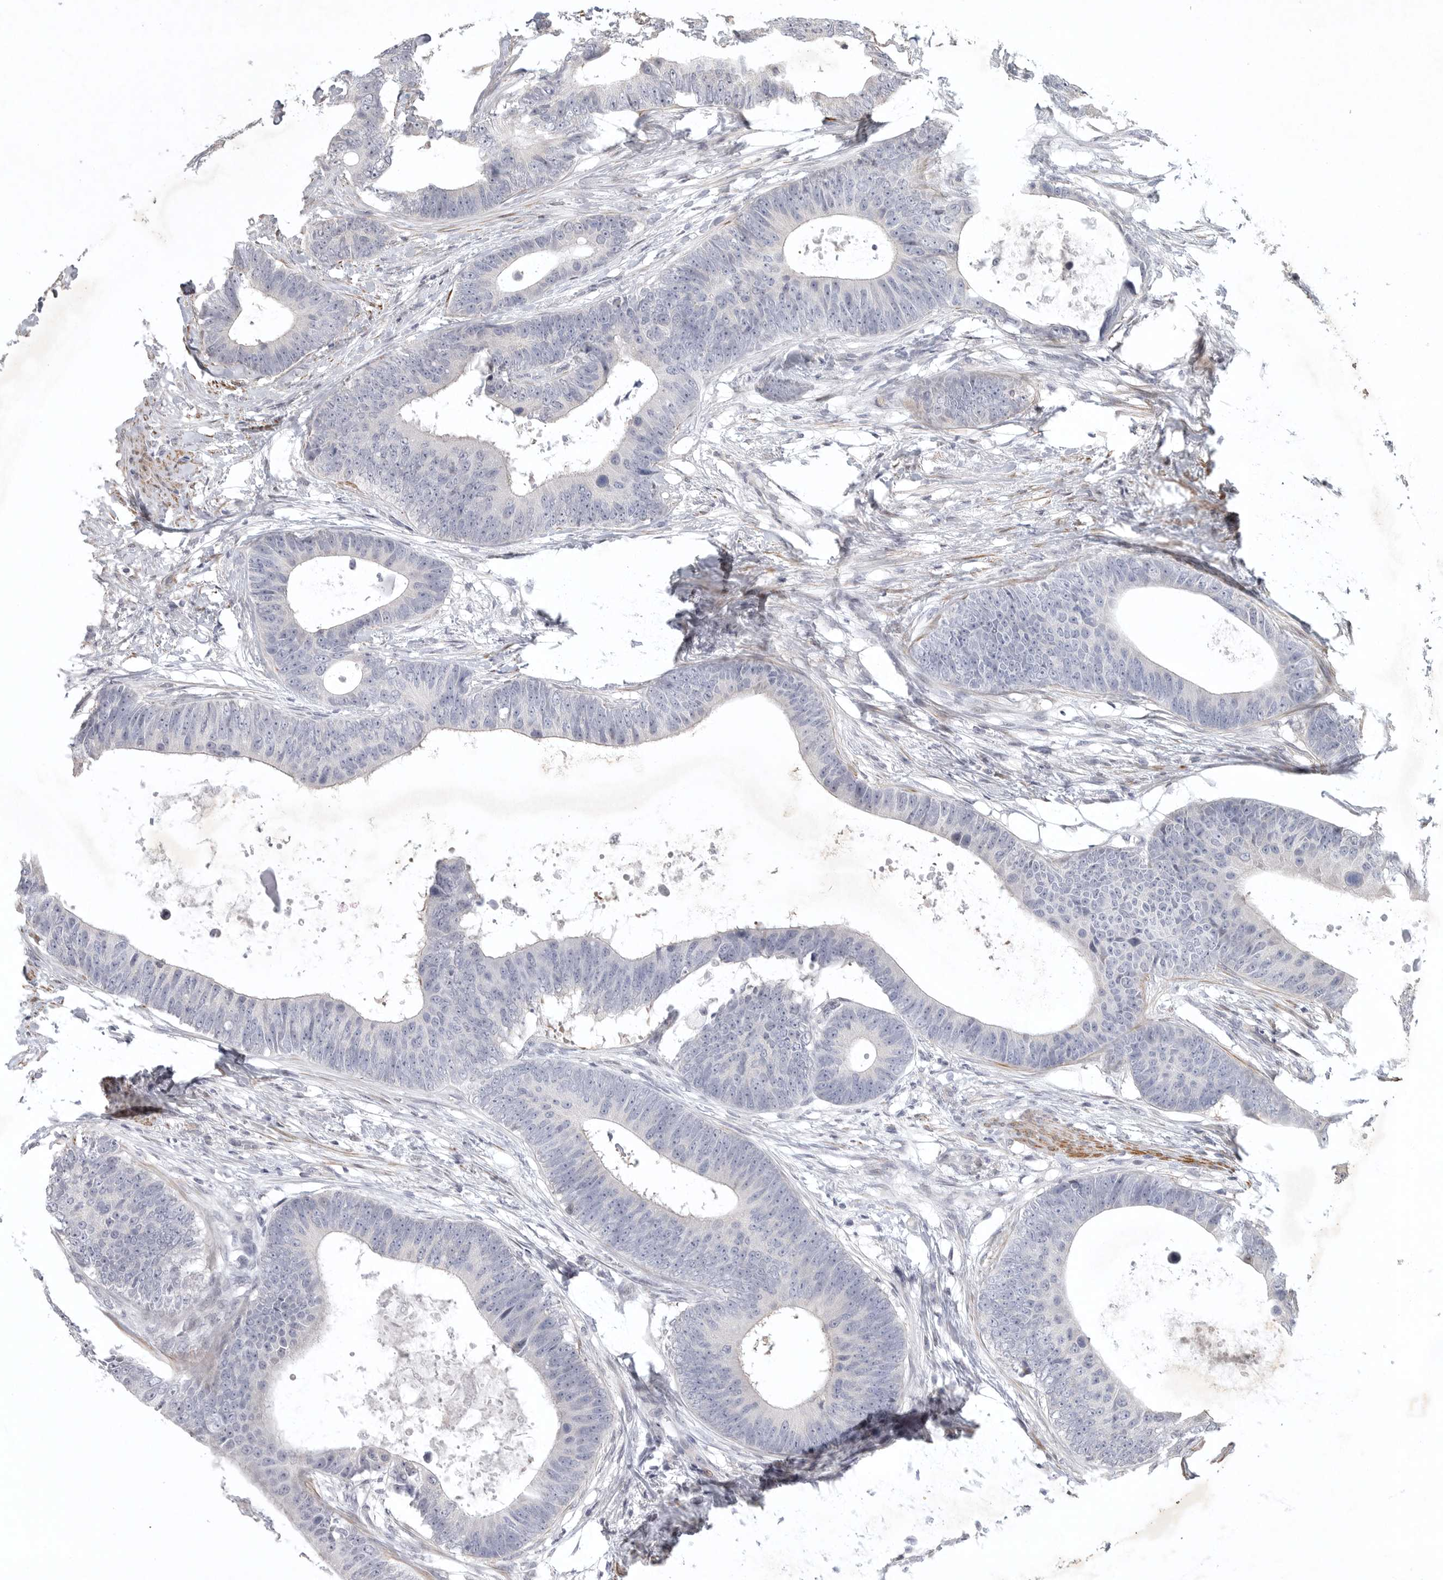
{"staining": {"intensity": "negative", "quantity": "none", "location": "none"}, "tissue": "colorectal cancer", "cell_type": "Tumor cells", "image_type": "cancer", "snomed": [{"axis": "morphology", "description": "Adenocarcinoma, NOS"}, {"axis": "topography", "description": "Colon"}], "caption": "IHC of human colorectal cancer reveals no positivity in tumor cells.", "gene": "TNR", "patient": {"sex": "male", "age": 56}}